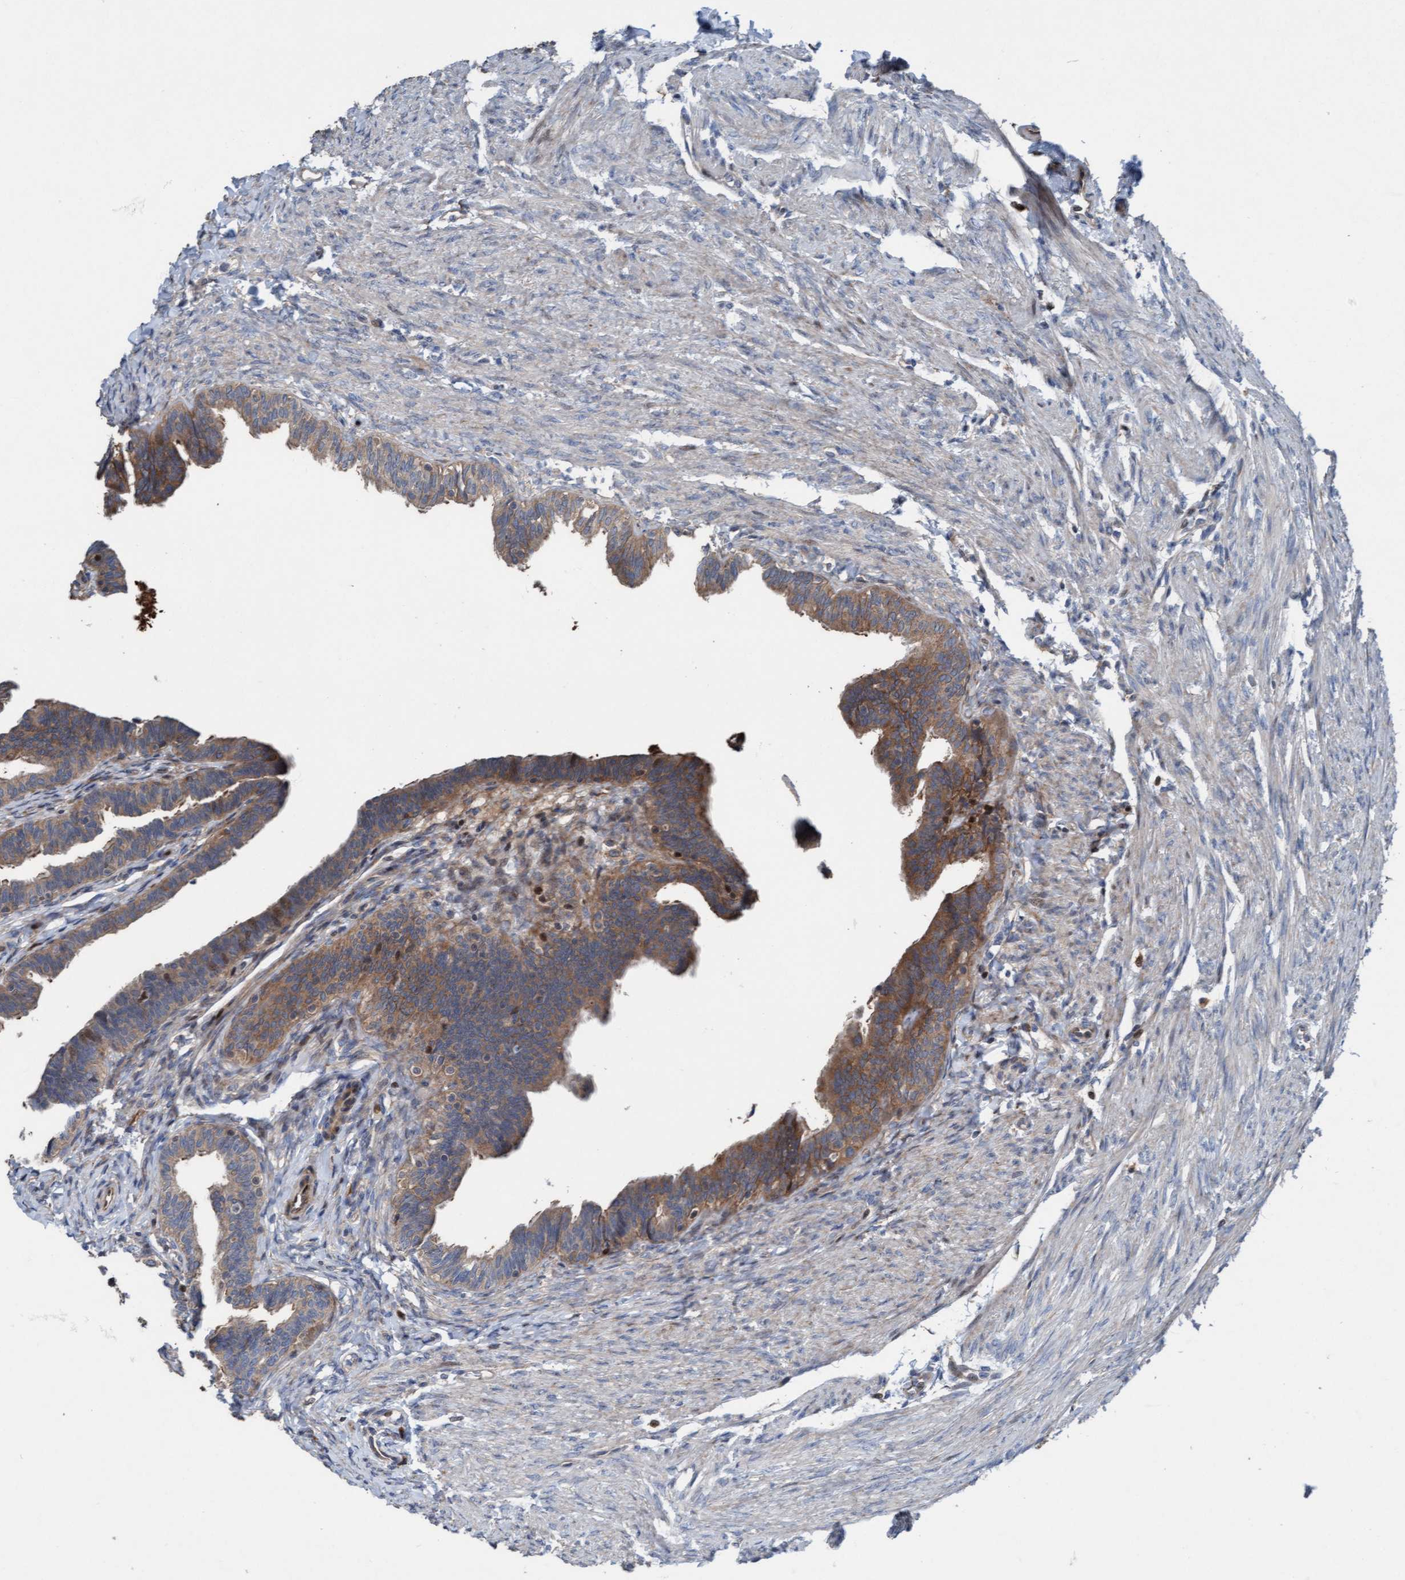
{"staining": {"intensity": "moderate", "quantity": ">75%", "location": "cytoplasmic/membranous"}, "tissue": "fallopian tube", "cell_type": "Glandular cells", "image_type": "normal", "snomed": [{"axis": "morphology", "description": "Normal tissue, NOS"}, {"axis": "topography", "description": "Fallopian tube"}, {"axis": "topography", "description": "Ovary"}], "caption": "Immunohistochemistry histopathology image of benign human fallopian tube stained for a protein (brown), which displays medium levels of moderate cytoplasmic/membranous expression in about >75% of glandular cells.", "gene": "KLHL26", "patient": {"sex": "female", "age": 23}}